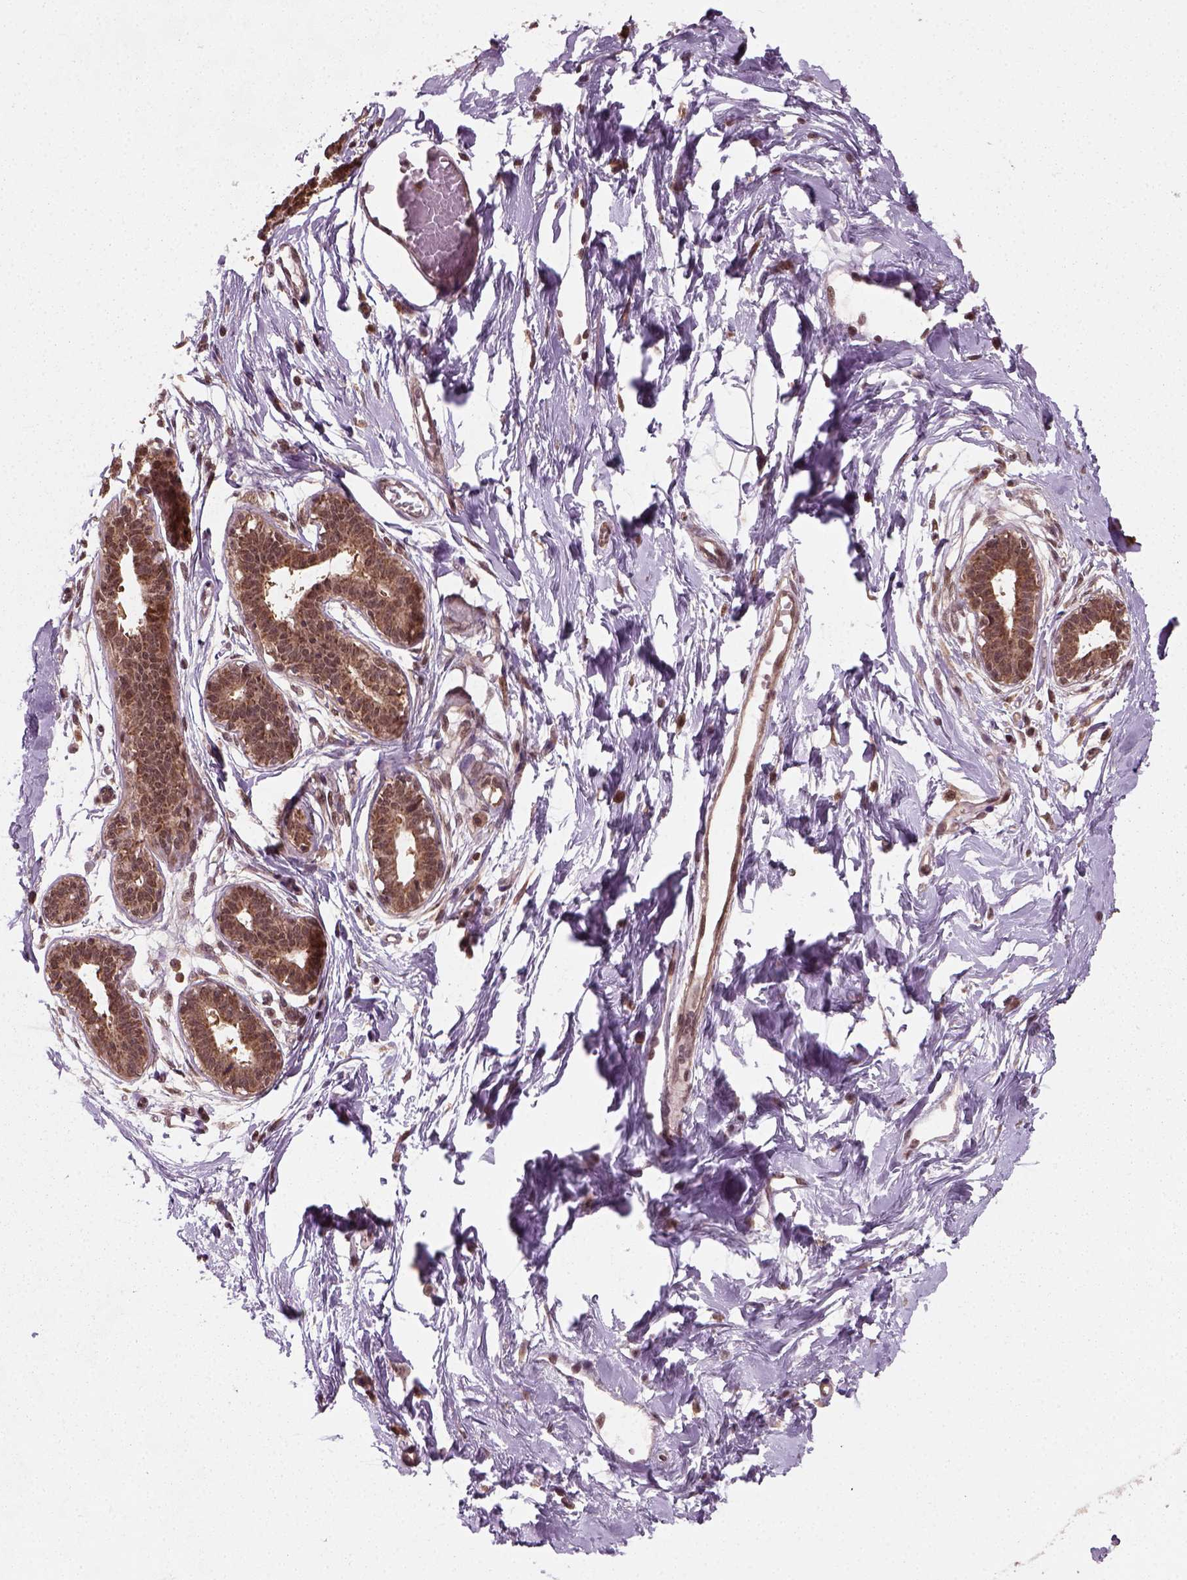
{"staining": {"intensity": "moderate", "quantity": ">75%", "location": "nuclear"}, "tissue": "breast", "cell_type": "Adipocytes", "image_type": "normal", "snomed": [{"axis": "morphology", "description": "Normal tissue, NOS"}, {"axis": "topography", "description": "Breast"}], "caption": "The immunohistochemical stain shows moderate nuclear expression in adipocytes of normal breast.", "gene": "NUDT9", "patient": {"sex": "female", "age": 45}}